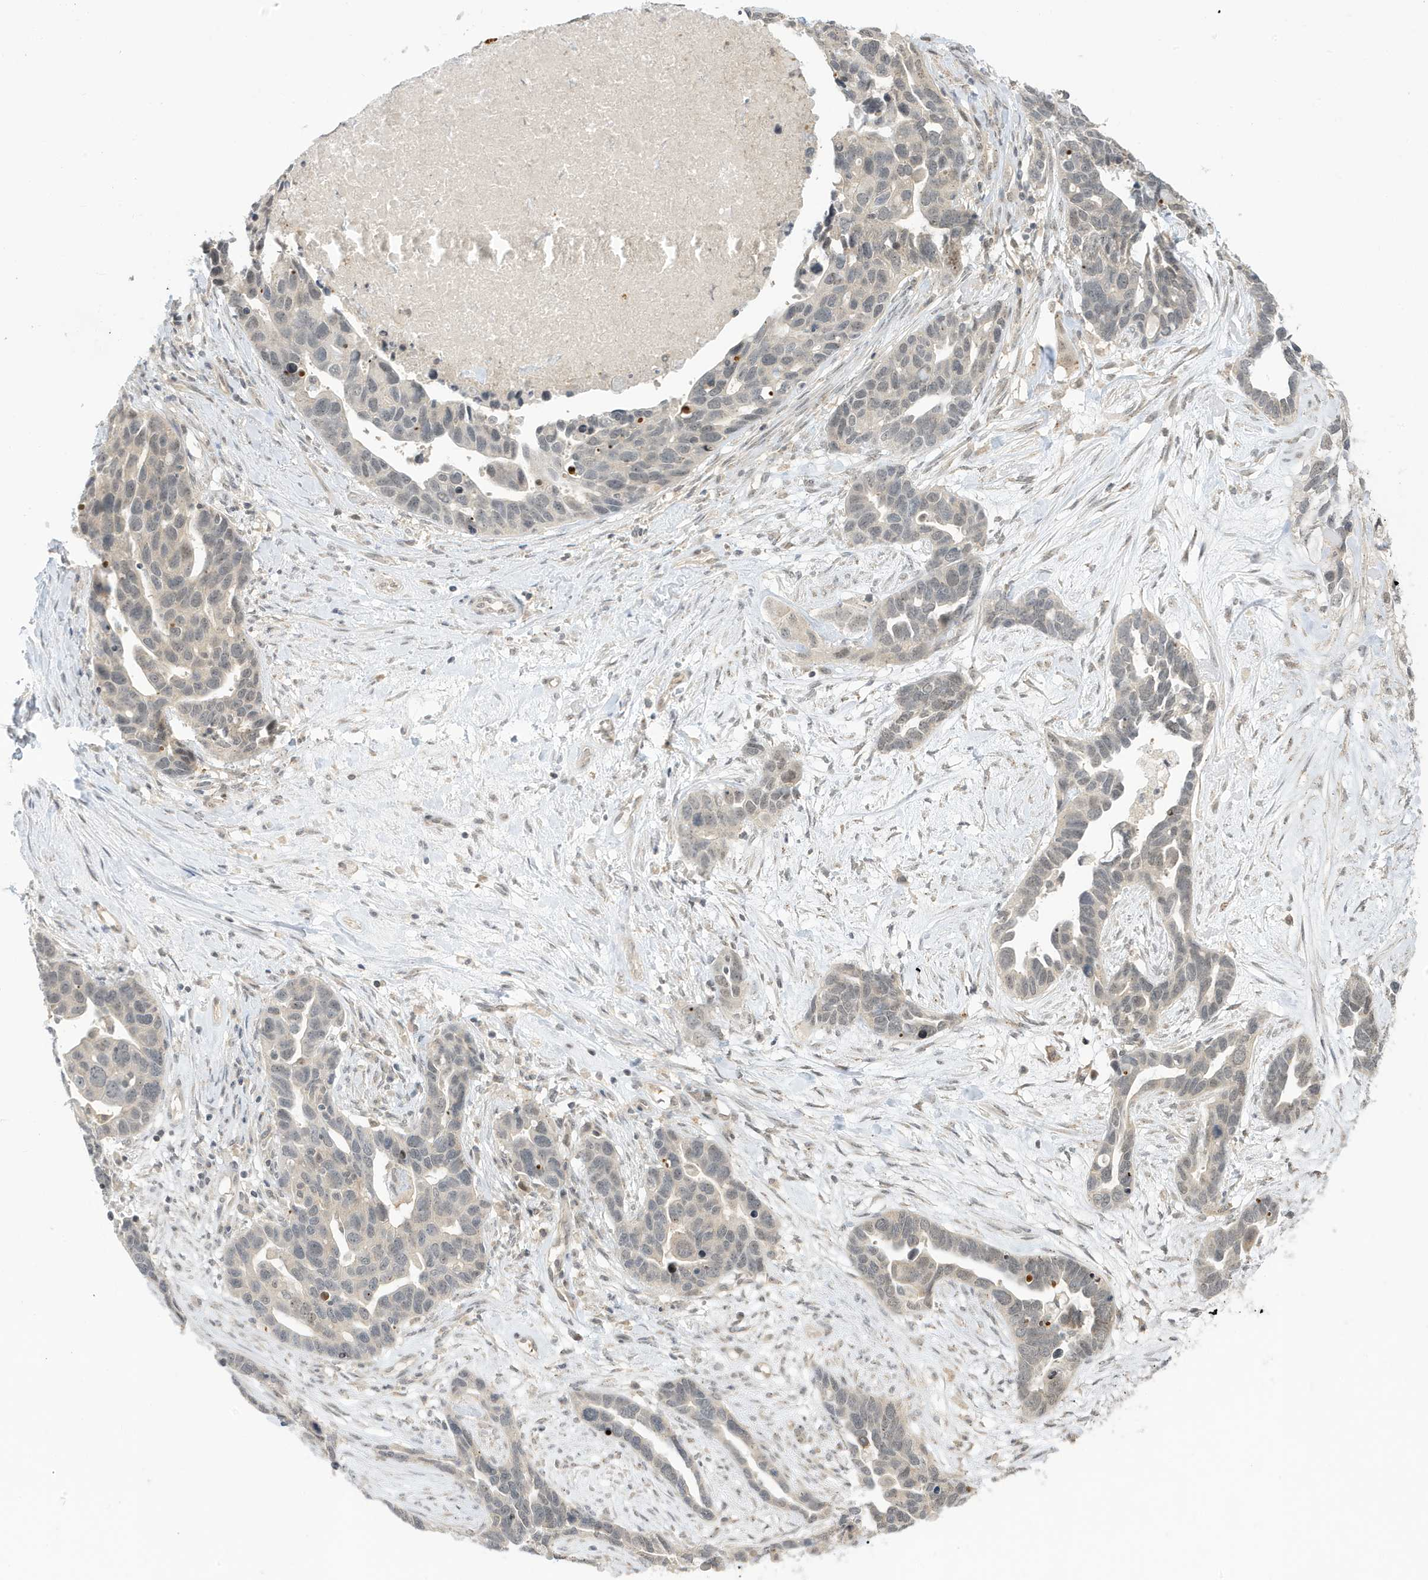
{"staining": {"intensity": "weak", "quantity": "25%-75%", "location": "nuclear"}, "tissue": "ovarian cancer", "cell_type": "Tumor cells", "image_type": "cancer", "snomed": [{"axis": "morphology", "description": "Cystadenocarcinoma, serous, NOS"}, {"axis": "topography", "description": "Ovary"}], "caption": "Protein expression analysis of ovarian cancer shows weak nuclear expression in about 25%-75% of tumor cells. (DAB (3,3'-diaminobenzidine) IHC with brightfield microscopy, high magnification).", "gene": "TAB3", "patient": {"sex": "female", "age": 54}}